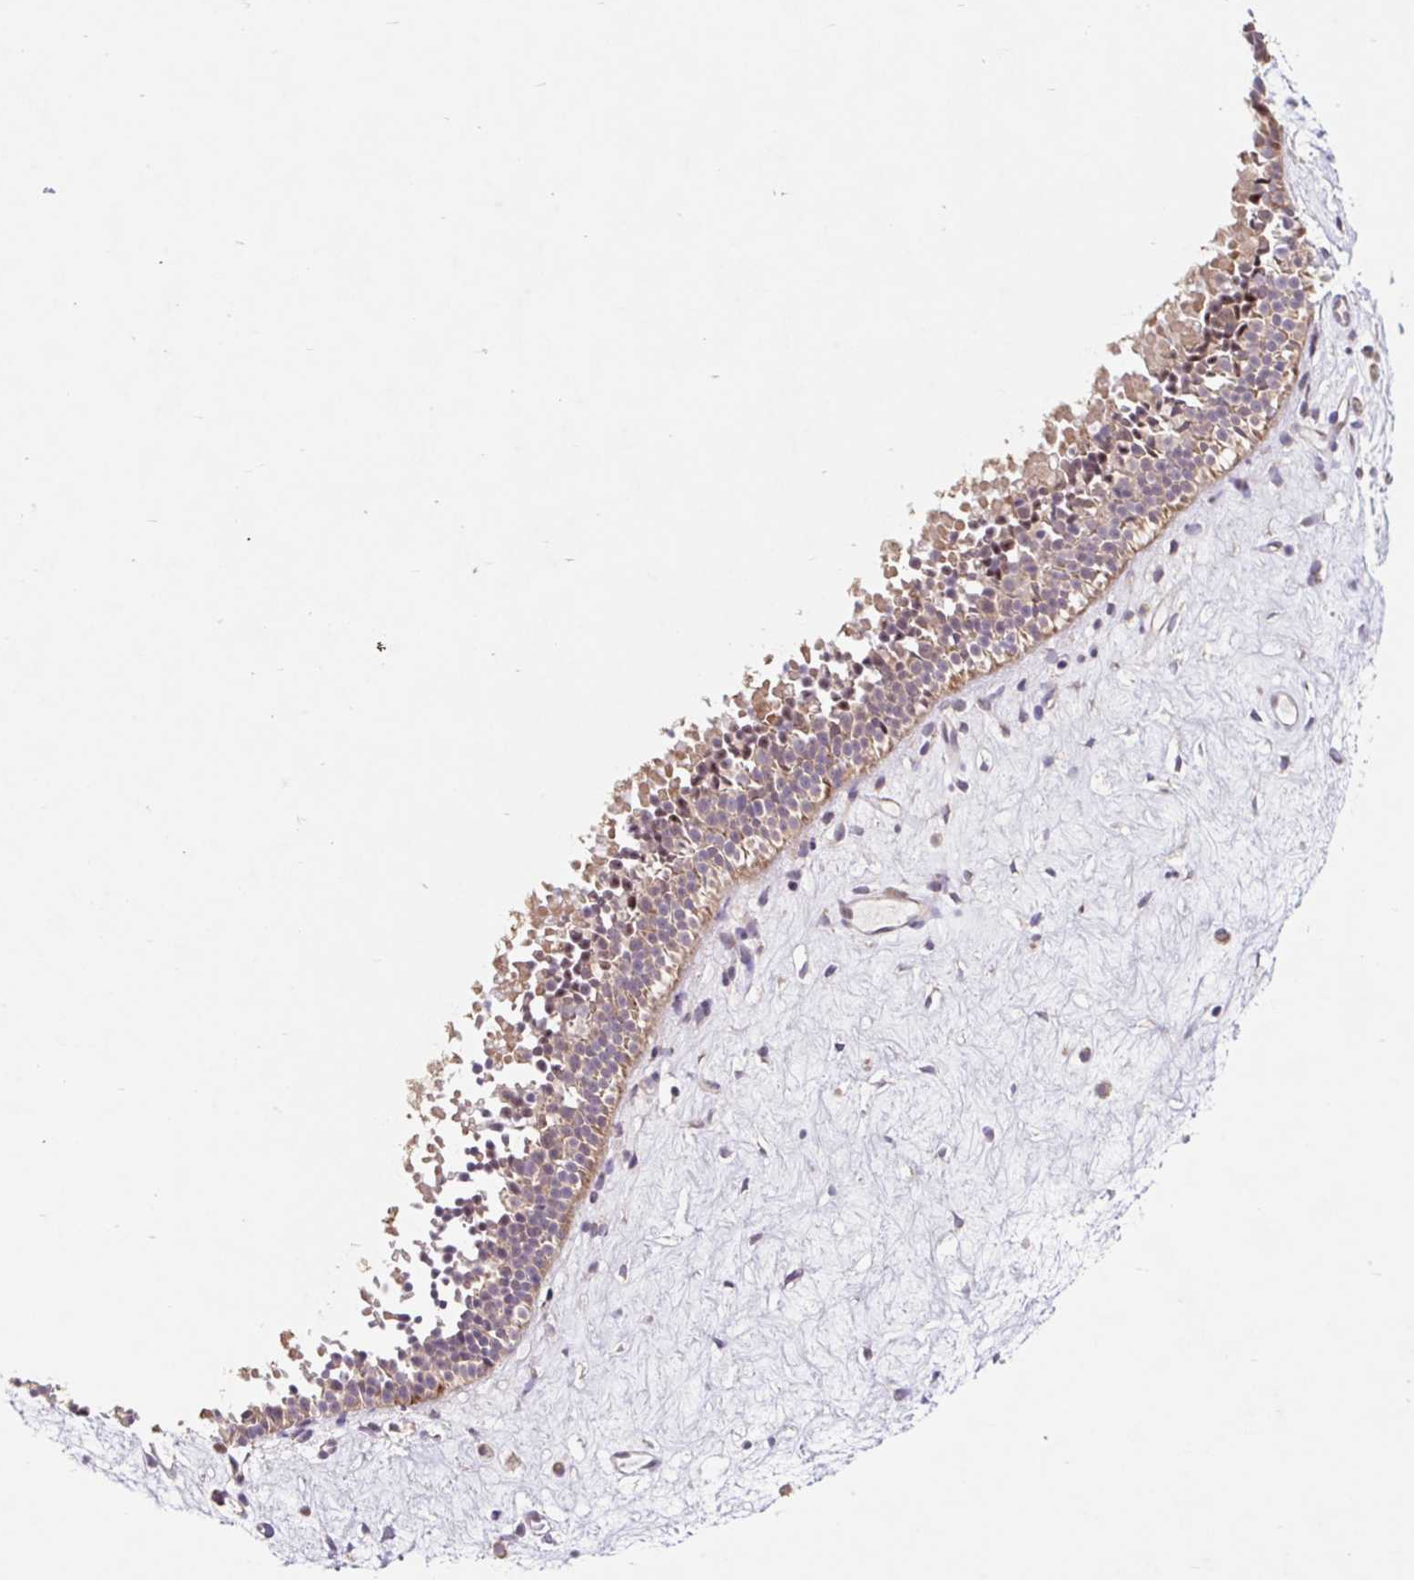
{"staining": {"intensity": "weak", "quantity": ">75%", "location": "cytoplasmic/membranous"}, "tissue": "nasopharynx", "cell_type": "Respiratory epithelial cells", "image_type": "normal", "snomed": [{"axis": "morphology", "description": "Normal tissue, NOS"}, {"axis": "topography", "description": "Nasopharynx"}], "caption": "Human nasopharynx stained with a brown dye displays weak cytoplasmic/membranous positive expression in approximately >75% of respiratory epithelial cells.", "gene": "HFE", "patient": {"sex": "male", "age": 69}}